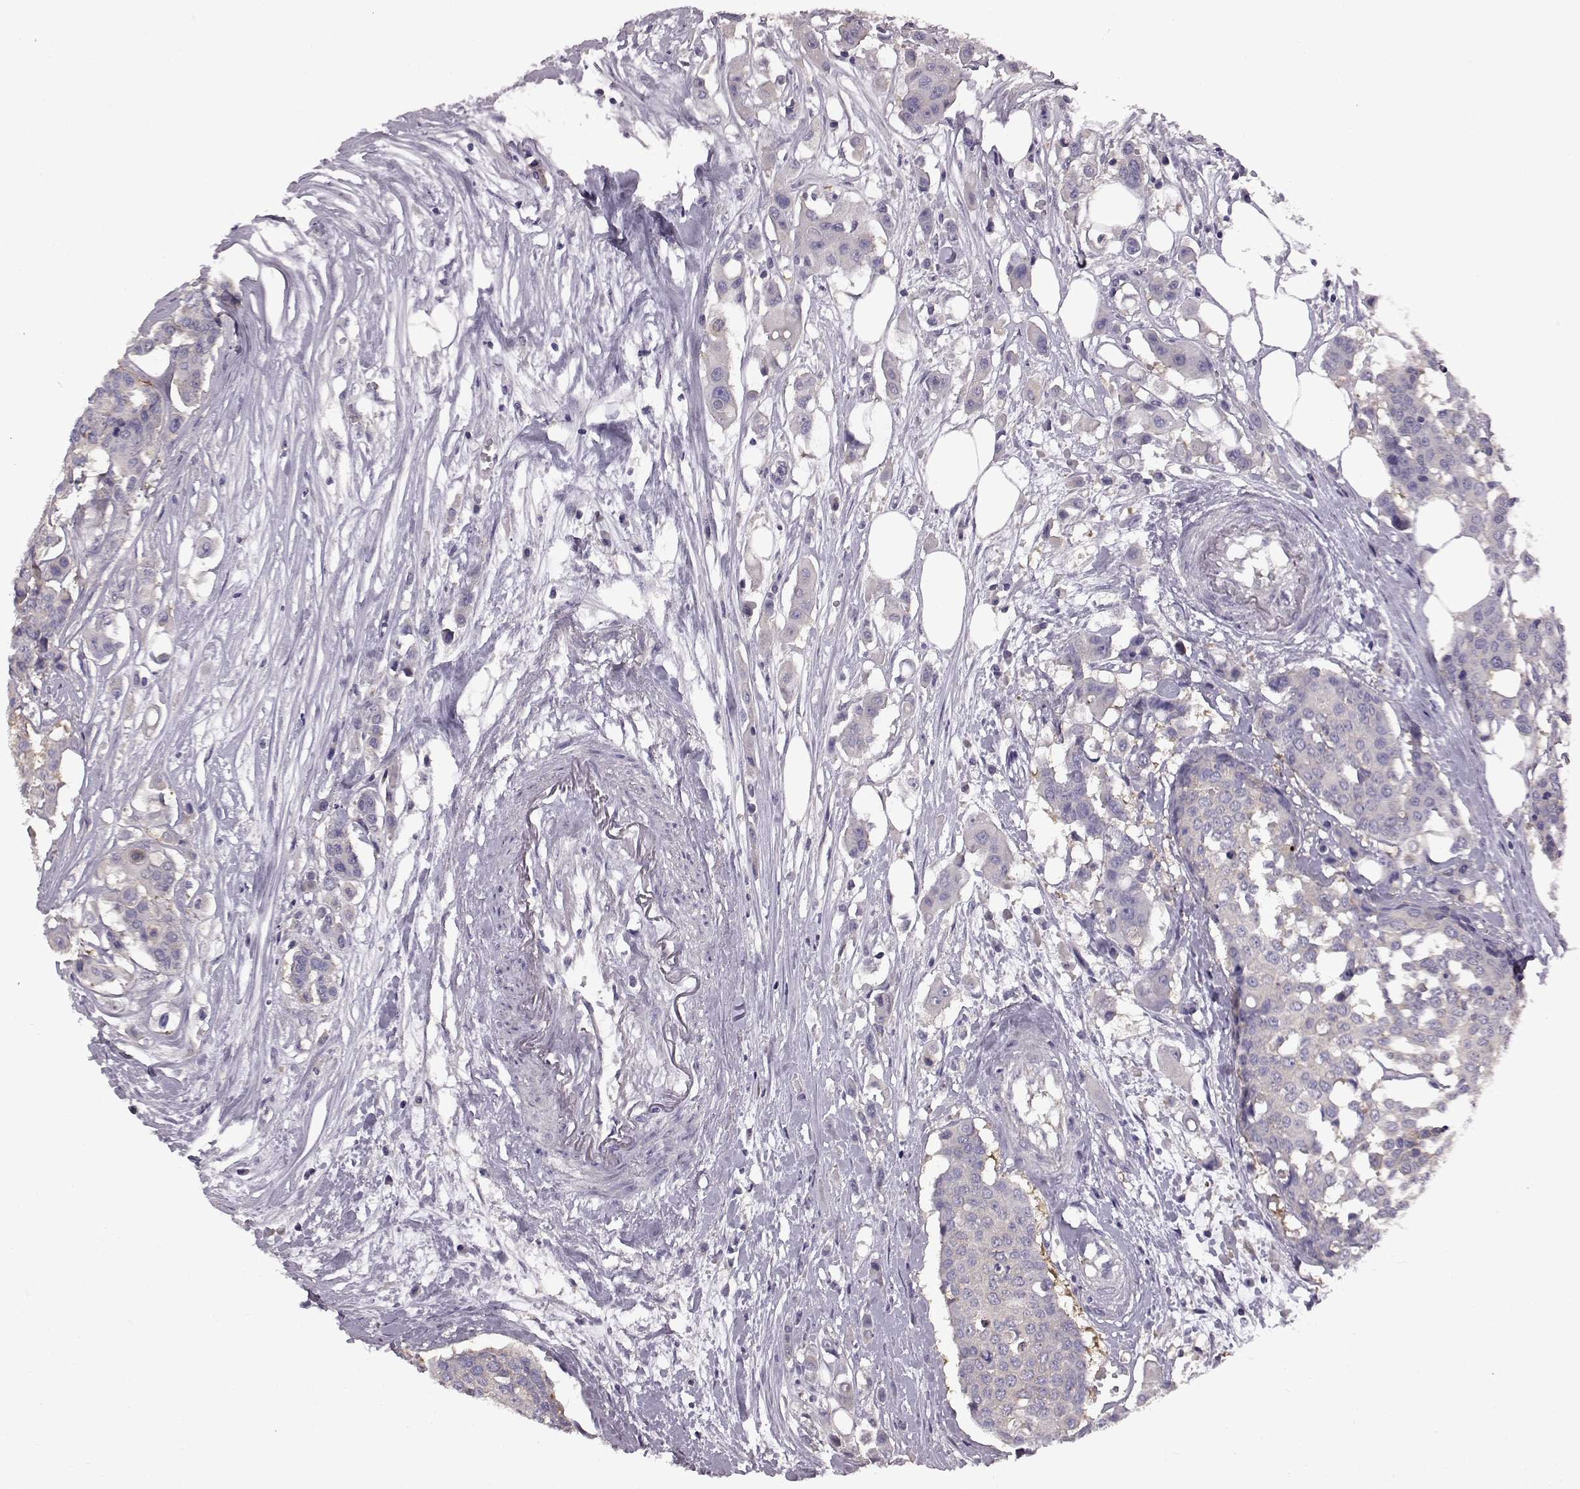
{"staining": {"intensity": "negative", "quantity": "none", "location": "none"}, "tissue": "carcinoid", "cell_type": "Tumor cells", "image_type": "cancer", "snomed": [{"axis": "morphology", "description": "Carcinoid, malignant, NOS"}, {"axis": "topography", "description": "Colon"}], "caption": "Tumor cells are negative for brown protein staining in carcinoid (malignant).", "gene": "ADGRG2", "patient": {"sex": "male", "age": 81}}